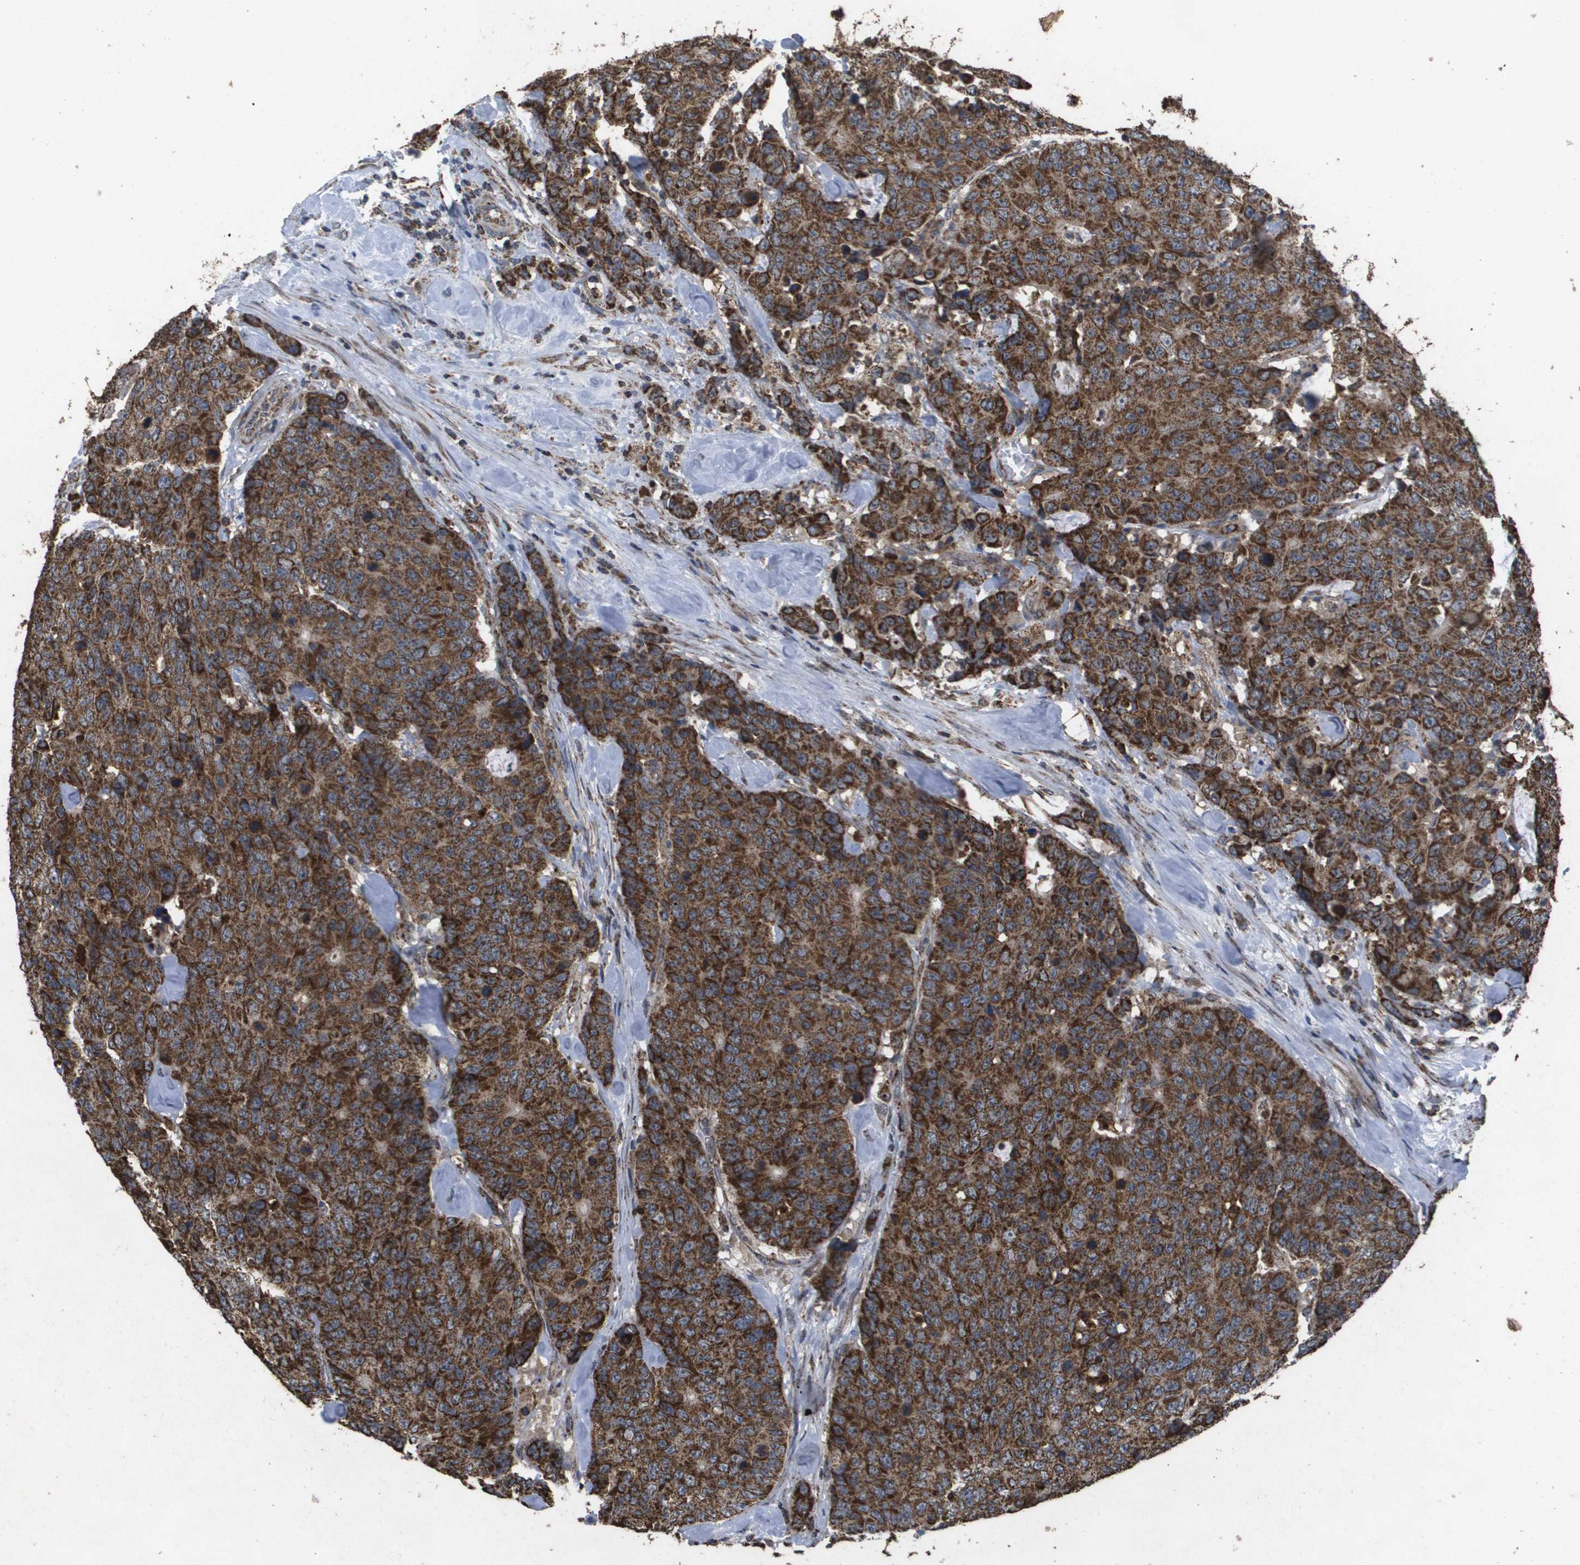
{"staining": {"intensity": "strong", "quantity": ">75%", "location": "cytoplasmic/membranous"}, "tissue": "colorectal cancer", "cell_type": "Tumor cells", "image_type": "cancer", "snomed": [{"axis": "morphology", "description": "Adenocarcinoma, NOS"}, {"axis": "topography", "description": "Colon"}], "caption": "Colorectal cancer (adenocarcinoma) stained for a protein displays strong cytoplasmic/membranous positivity in tumor cells. The staining was performed using DAB (3,3'-diaminobenzidine) to visualize the protein expression in brown, while the nuclei were stained in blue with hematoxylin (Magnification: 20x).", "gene": "HSPE1", "patient": {"sex": "female", "age": 86}}